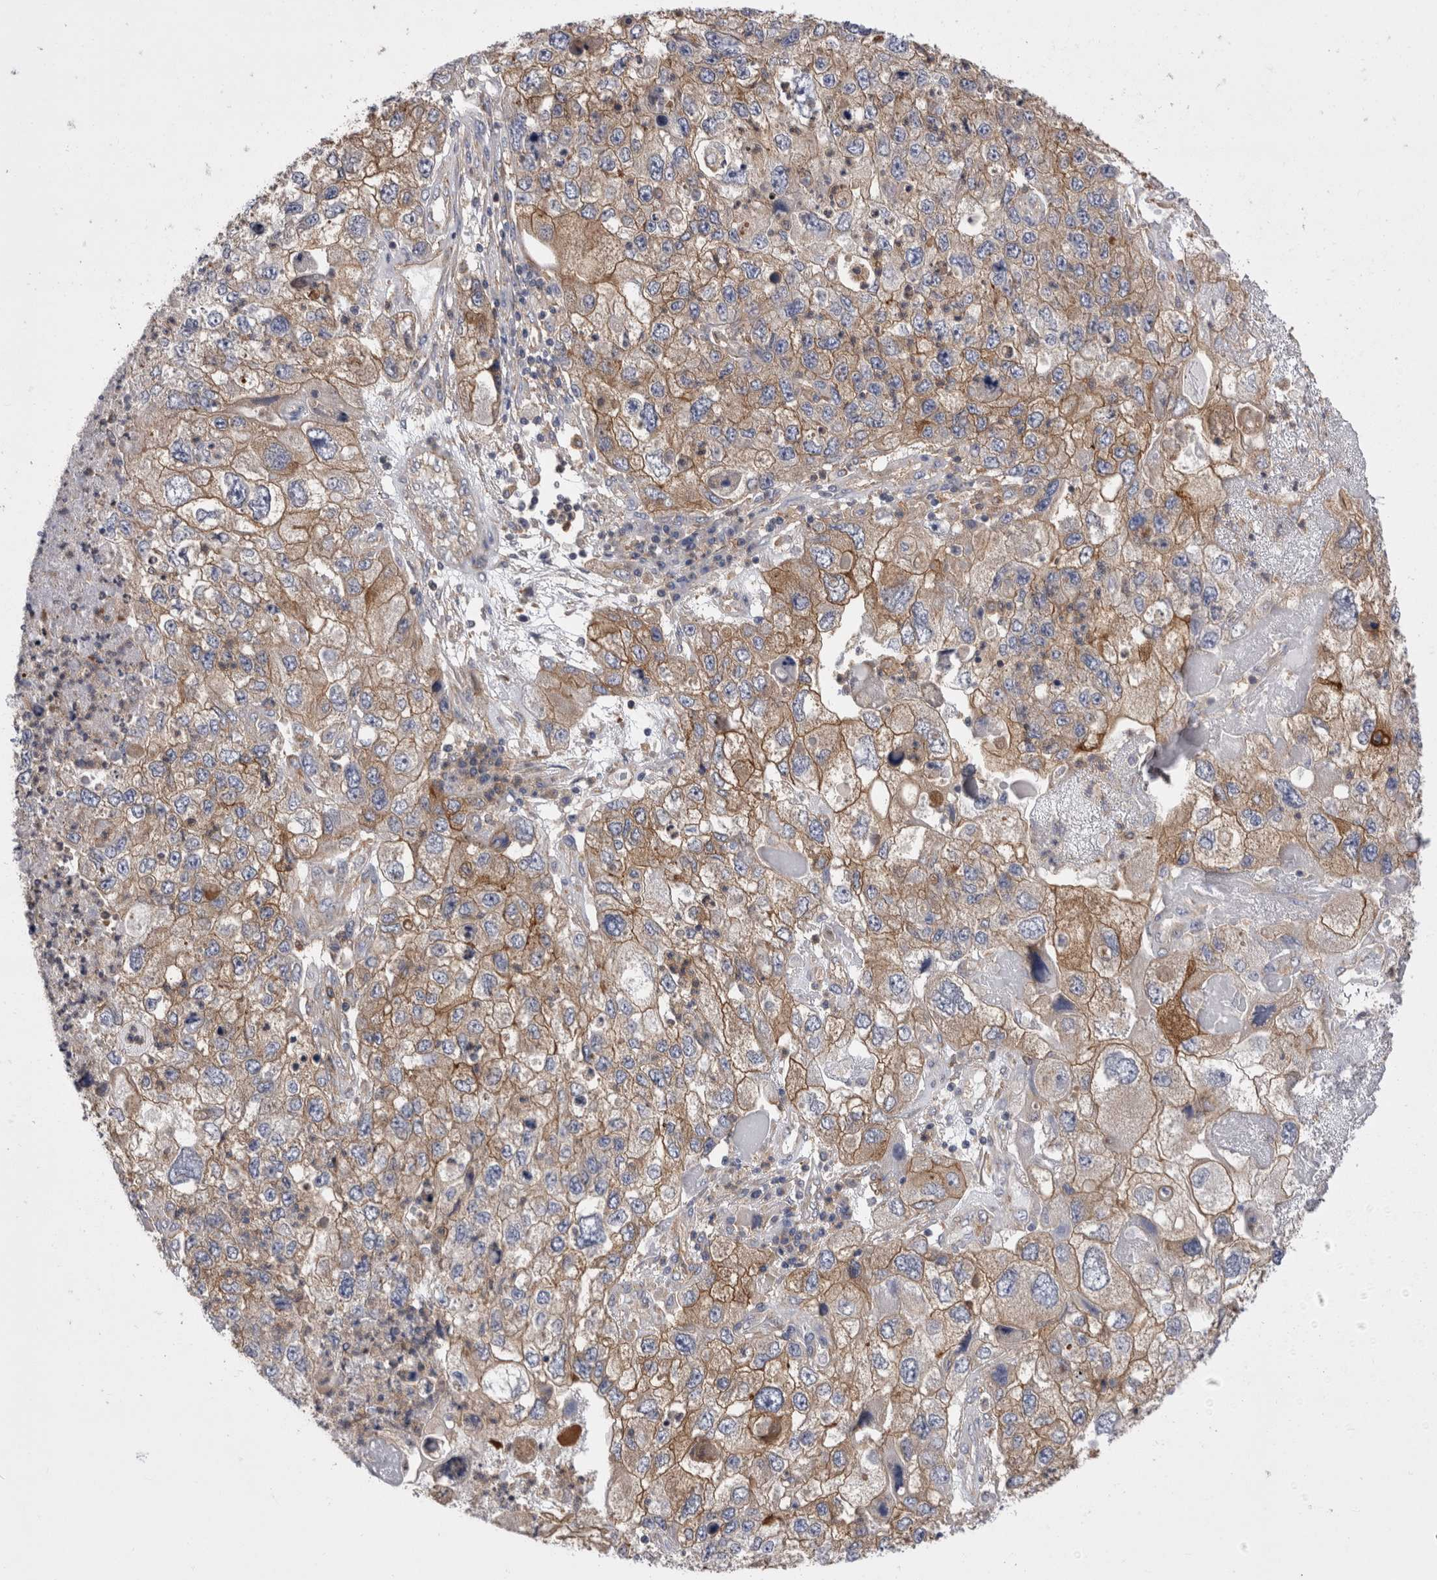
{"staining": {"intensity": "moderate", "quantity": ">75%", "location": "cytoplasmic/membranous"}, "tissue": "endometrial cancer", "cell_type": "Tumor cells", "image_type": "cancer", "snomed": [{"axis": "morphology", "description": "Adenocarcinoma, NOS"}, {"axis": "topography", "description": "Endometrium"}], "caption": "Protein expression analysis of human endometrial cancer (adenocarcinoma) reveals moderate cytoplasmic/membranous positivity in approximately >75% of tumor cells.", "gene": "RAB11FIP1", "patient": {"sex": "female", "age": 49}}